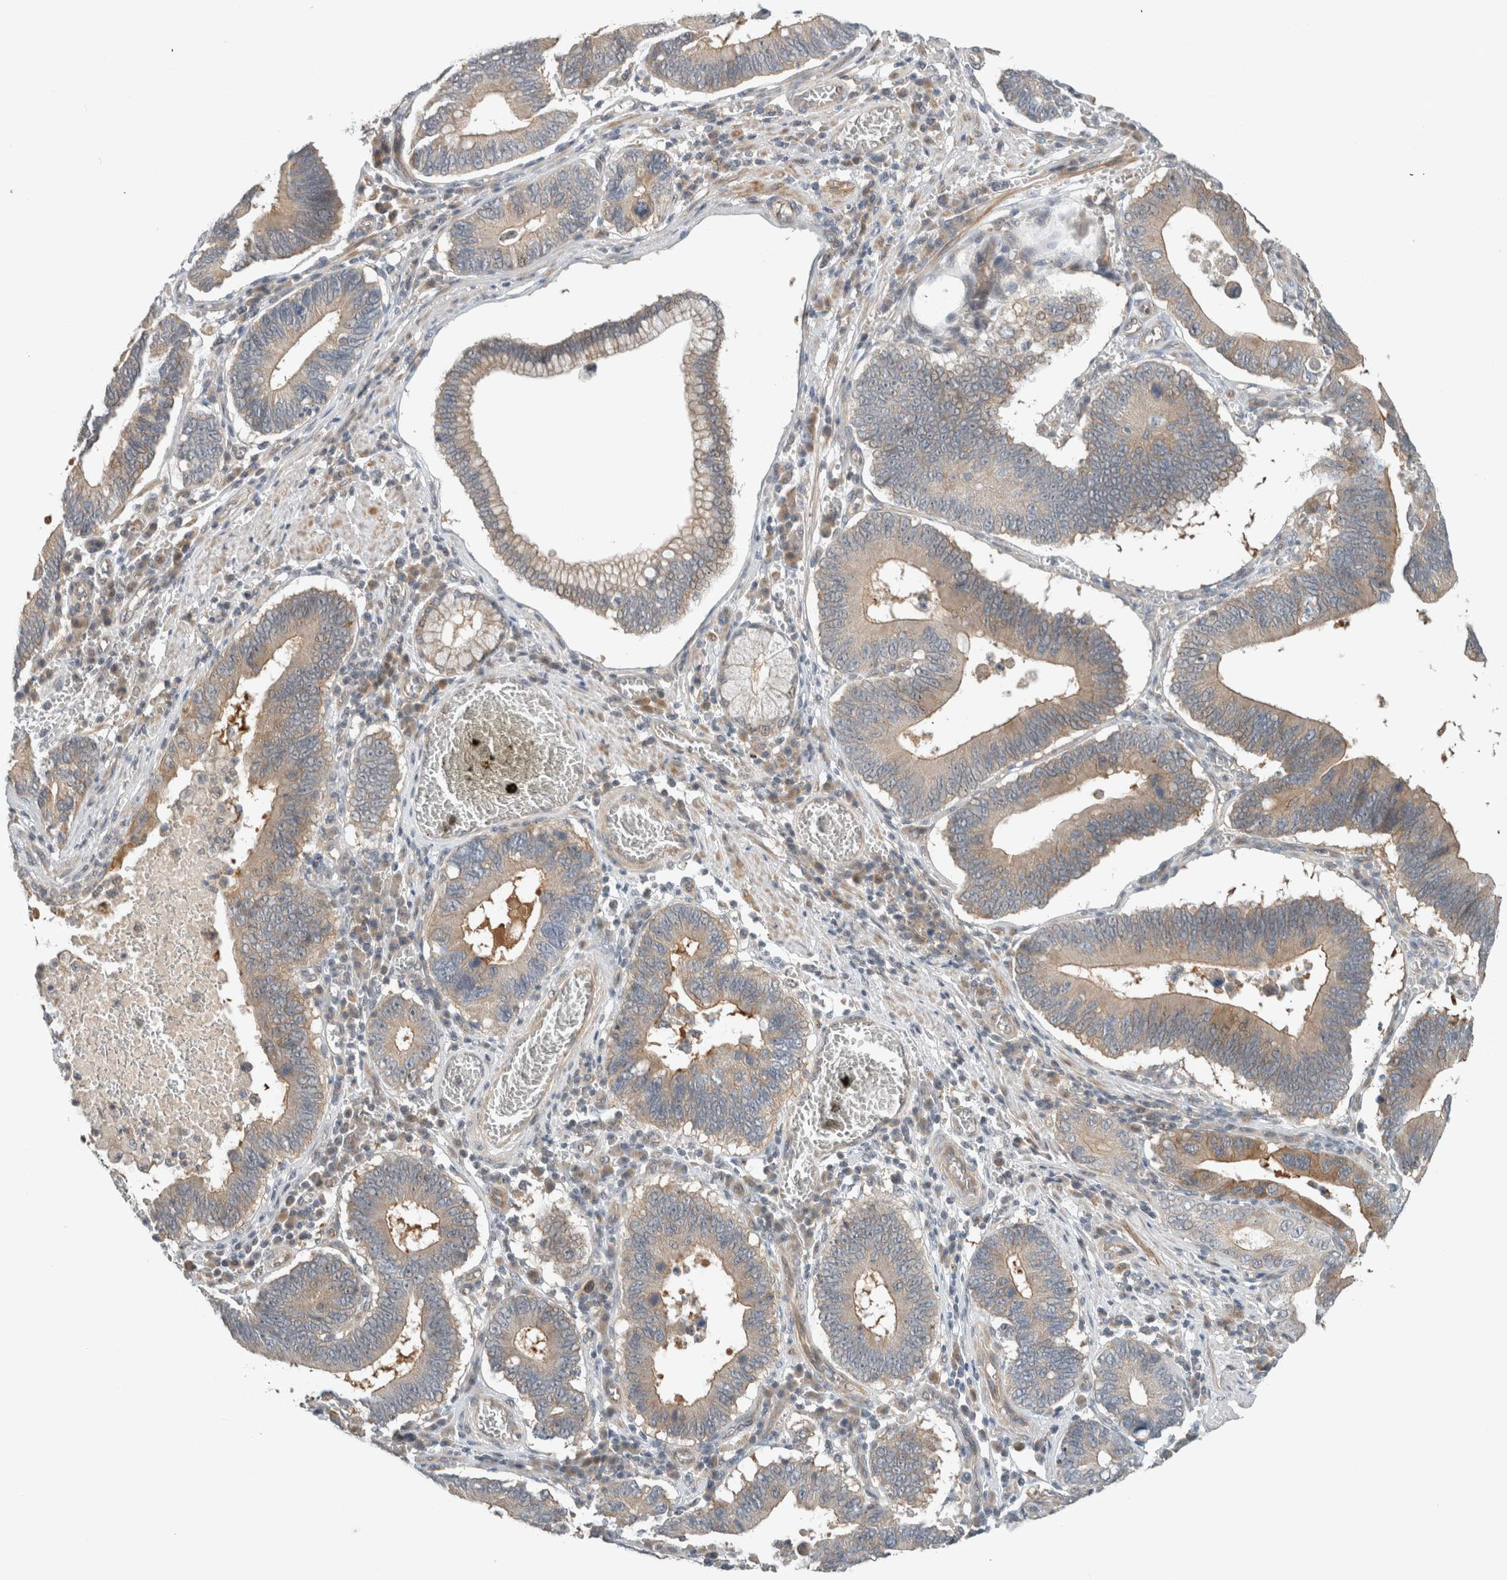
{"staining": {"intensity": "weak", "quantity": "25%-75%", "location": "cytoplasmic/membranous"}, "tissue": "stomach cancer", "cell_type": "Tumor cells", "image_type": "cancer", "snomed": [{"axis": "morphology", "description": "Adenocarcinoma, NOS"}, {"axis": "topography", "description": "Stomach"}, {"axis": "topography", "description": "Gastric cardia"}], "caption": "Protein staining displays weak cytoplasmic/membranous staining in approximately 25%-75% of tumor cells in stomach cancer (adenocarcinoma).", "gene": "ERCC6L2", "patient": {"sex": "male", "age": 59}}